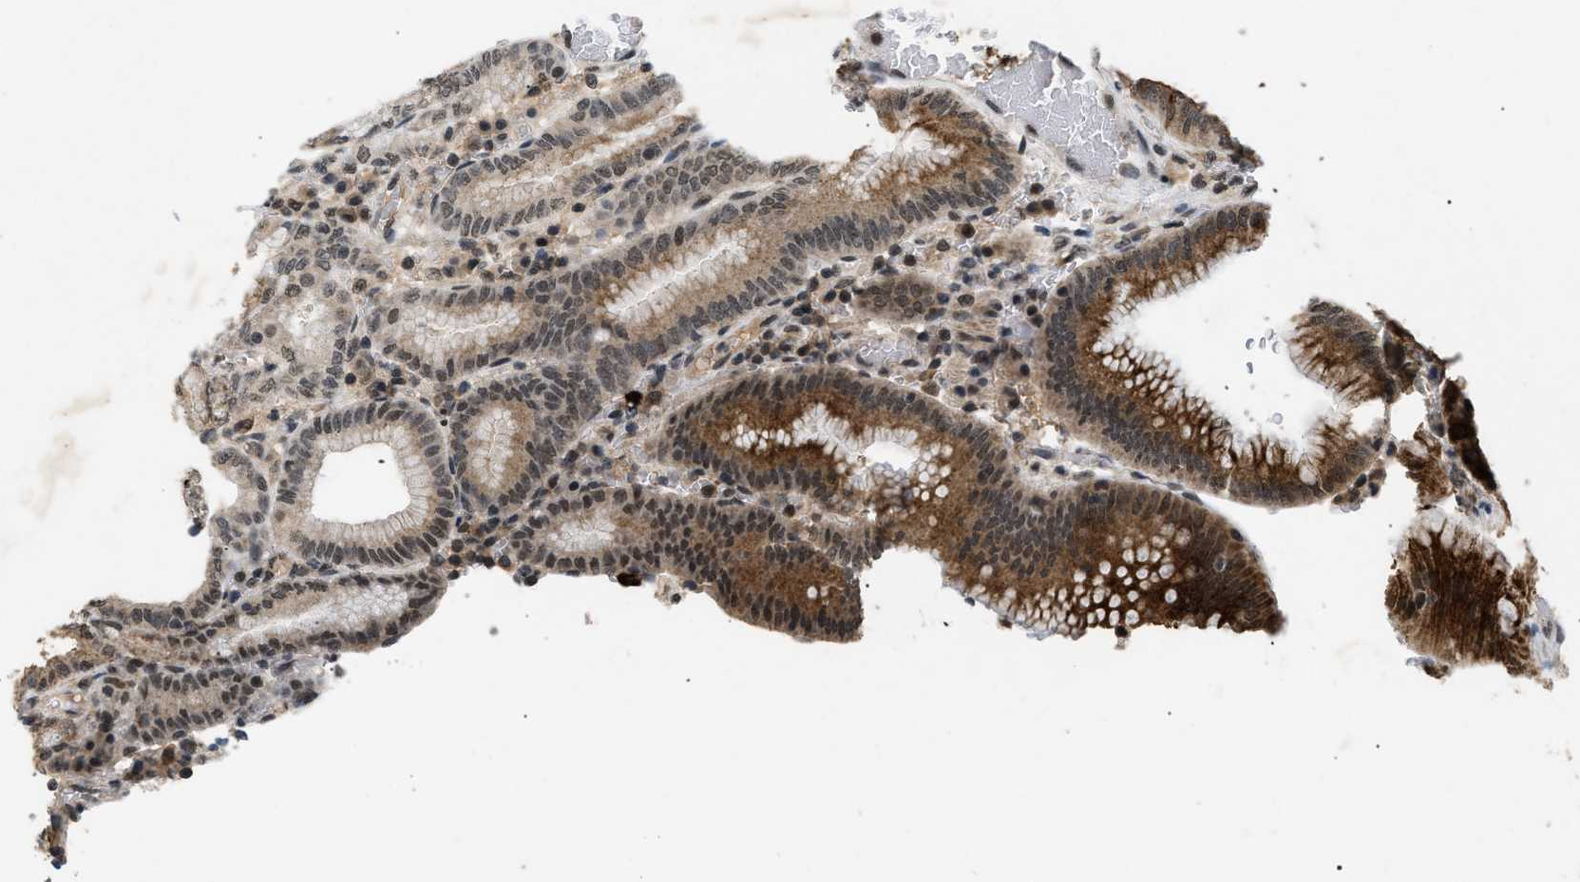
{"staining": {"intensity": "moderate", "quantity": ">75%", "location": "cytoplasmic/membranous,nuclear"}, "tissue": "stomach", "cell_type": "Glandular cells", "image_type": "normal", "snomed": [{"axis": "morphology", "description": "Normal tissue, NOS"}, {"axis": "morphology", "description": "Carcinoid, malignant, NOS"}, {"axis": "topography", "description": "Stomach, upper"}], "caption": "Human stomach stained for a protein (brown) exhibits moderate cytoplasmic/membranous,nuclear positive expression in approximately >75% of glandular cells.", "gene": "RBM5", "patient": {"sex": "male", "age": 39}}